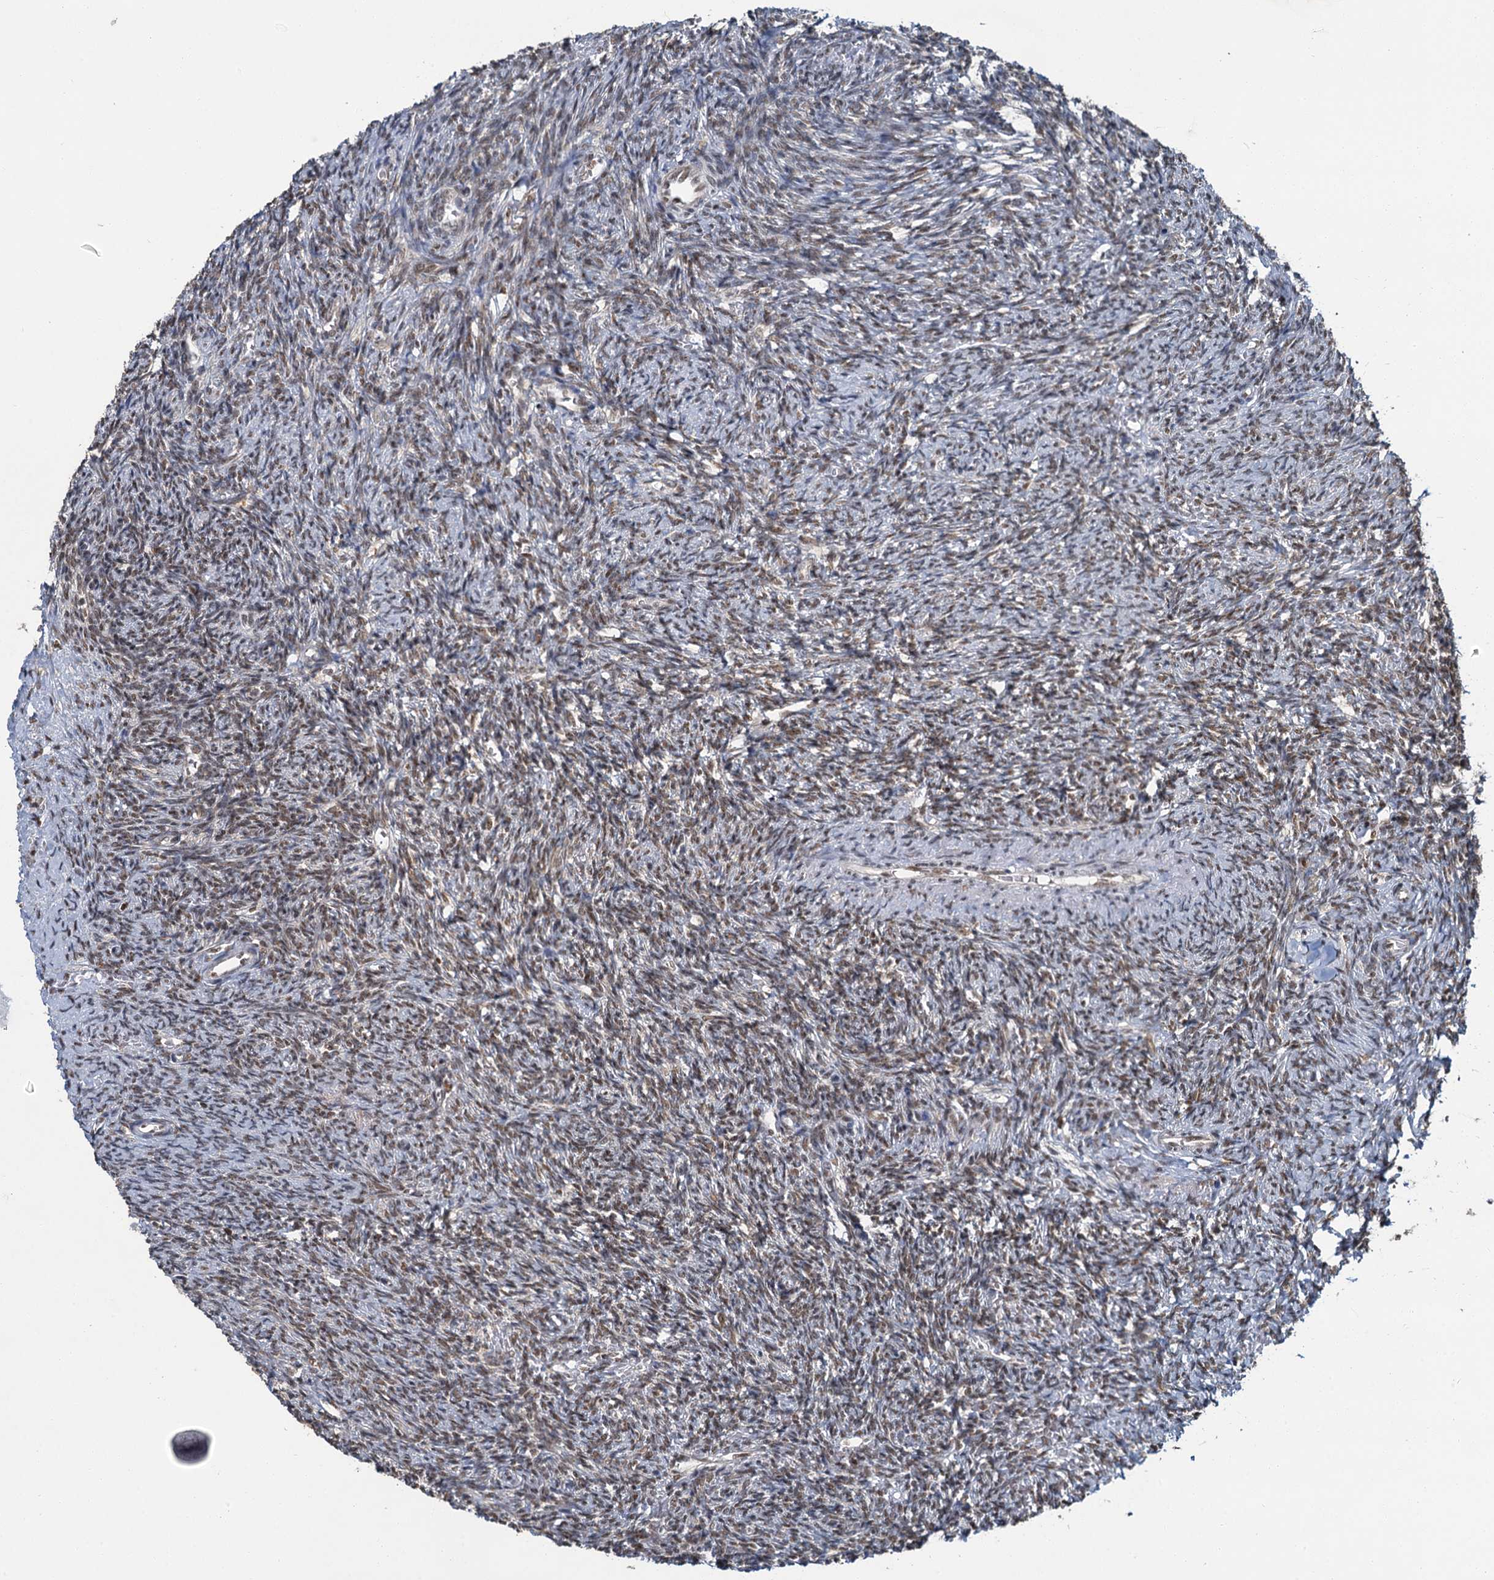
{"staining": {"intensity": "moderate", "quantity": ">75%", "location": "nuclear"}, "tissue": "ovary", "cell_type": "Follicle cells", "image_type": "normal", "snomed": [{"axis": "morphology", "description": "Normal tissue, NOS"}, {"axis": "topography", "description": "Ovary"}], "caption": "The histopathology image displays a brown stain indicating the presence of a protein in the nuclear of follicle cells in ovary. (IHC, brightfield microscopy, high magnification).", "gene": "PPHLN1", "patient": {"sex": "female", "age": 41}}